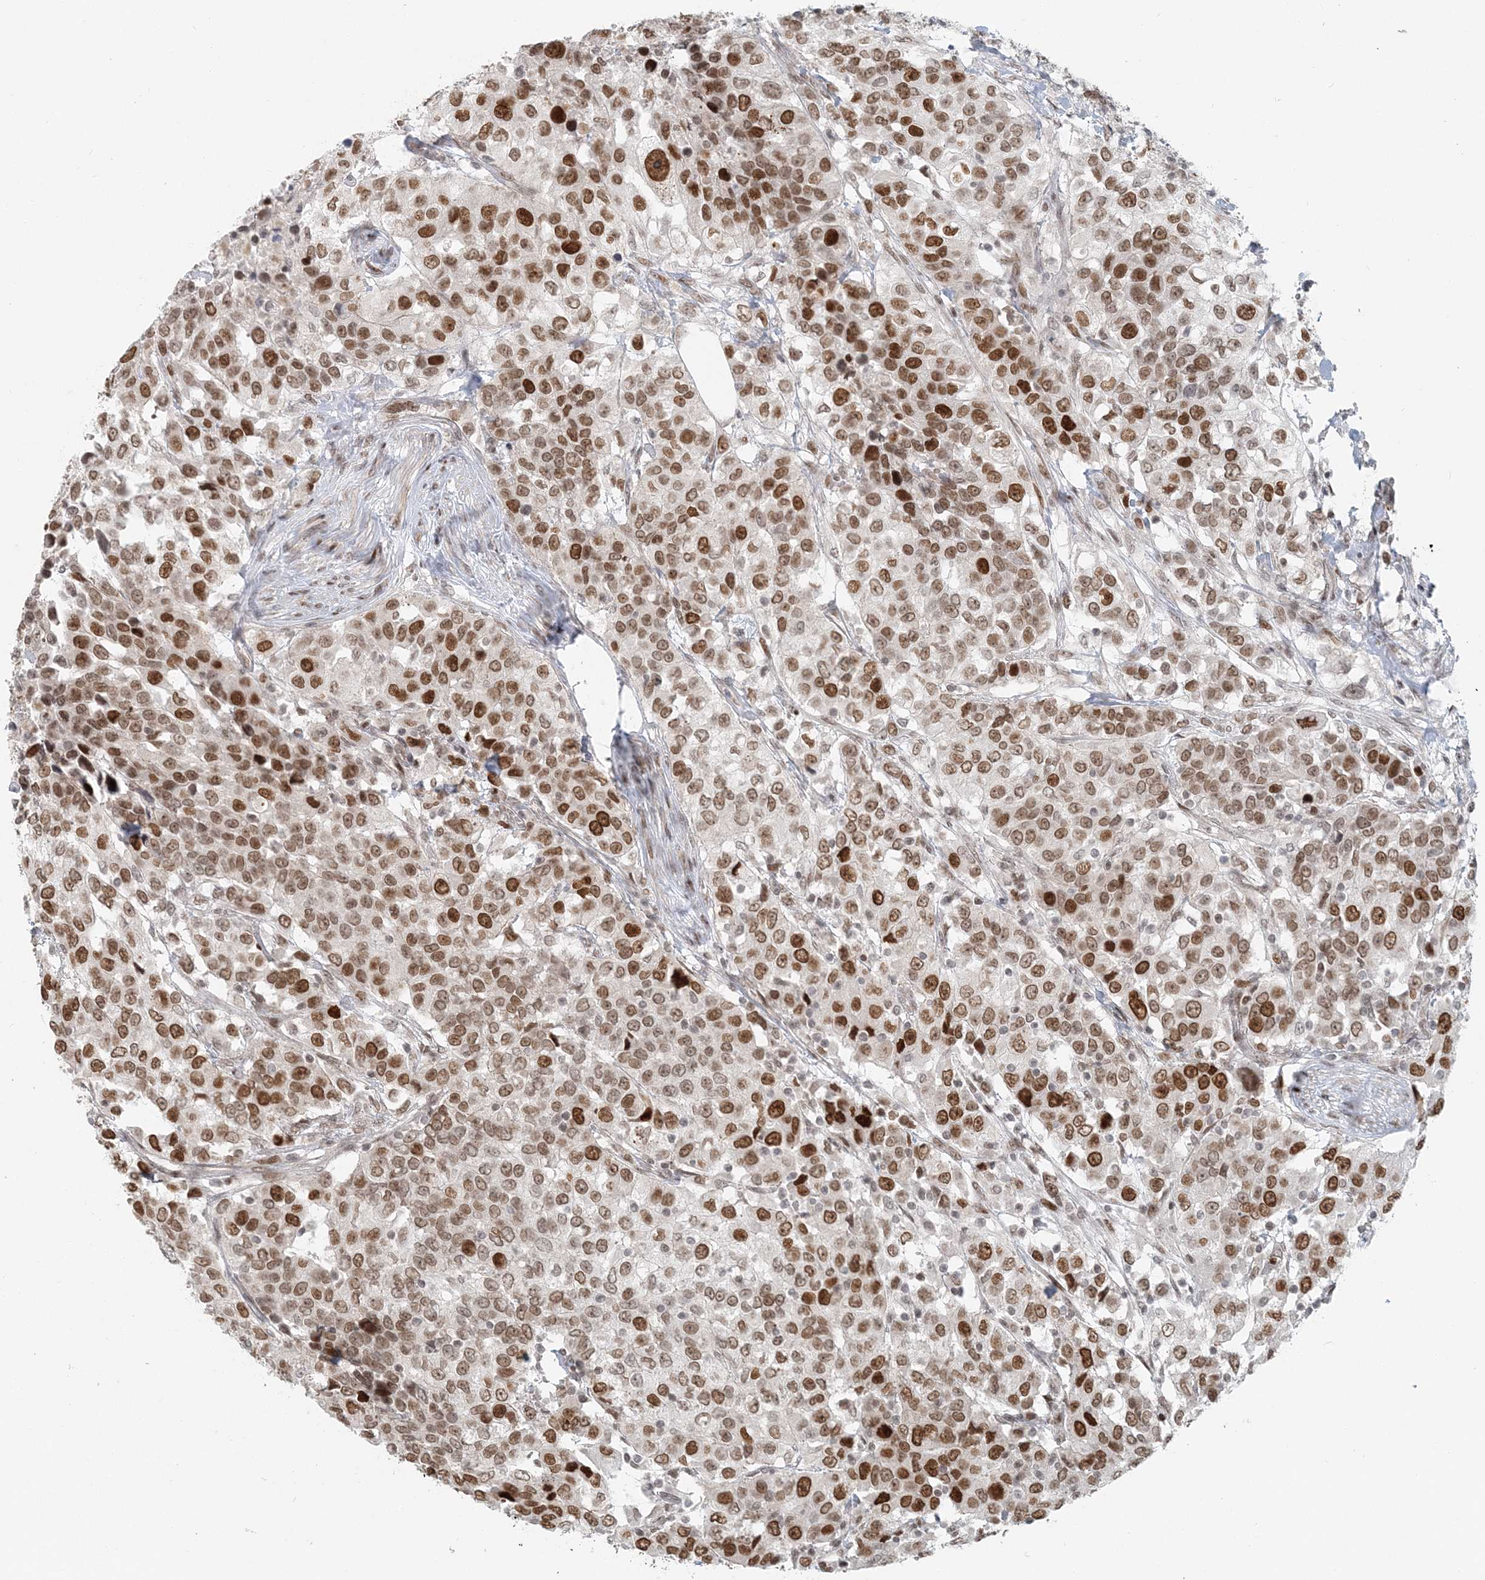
{"staining": {"intensity": "moderate", "quantity": ">75%", "location": "nuclear"}, "tissue": "urothelial cancer", "cell_type": "Tumor cells", "image_type": "cancer", "snomed": [{"axis": "morphology", "description": "Urothelial carcinoma, High grade"}, {"axis": "topography", "description": "Urinary bladder"}], "caption": "Protein expression analysis of human urothelial cancer reveals moderate nuclear expression in approximately >75% of tumor cells.", "gene": "BAZ1B", "patient": {"sex": "female", "age": 80}}